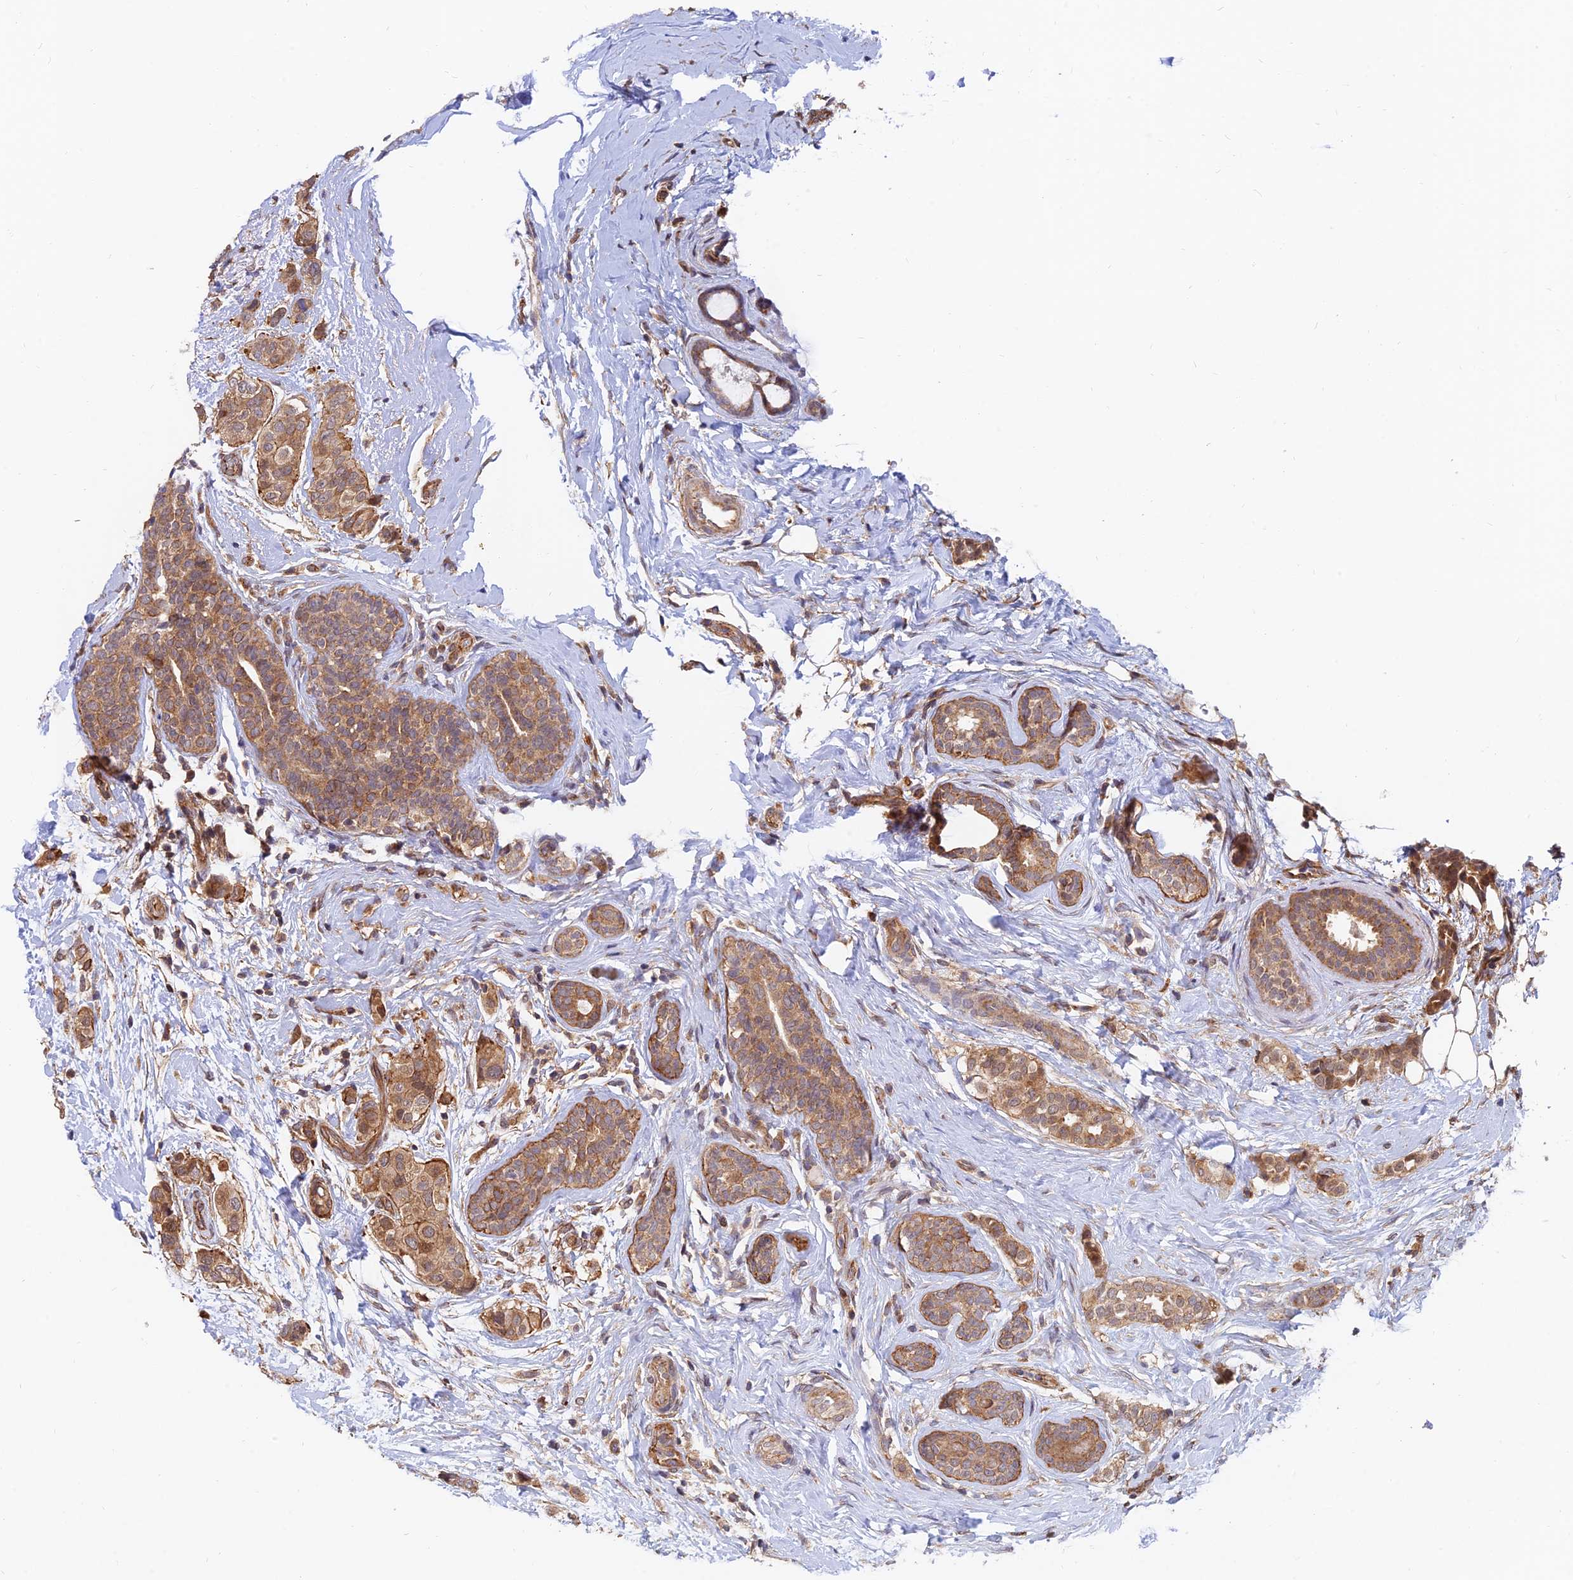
{"staining": {"intensity": "moderate", "quantity": ">75%", "location": "cytoplasmic/membranous"}, "tissue": "breast cancer", "cell_type": "Tumor cells", "image_type": "cancer", "snomed": [{"axis": "morphology", "description": "Lobular carcinoma"}, {"axis": "topography", "description": "Breast"}], "caption": "Human lobular carcinoma (breast) stained for a protein (brown) shows moderate cytoplasmic/membranous positive positivity in approximately >75% of tumor cells.", "gene": "WDR41", "patient": {"sex": "female", "age": 51}}